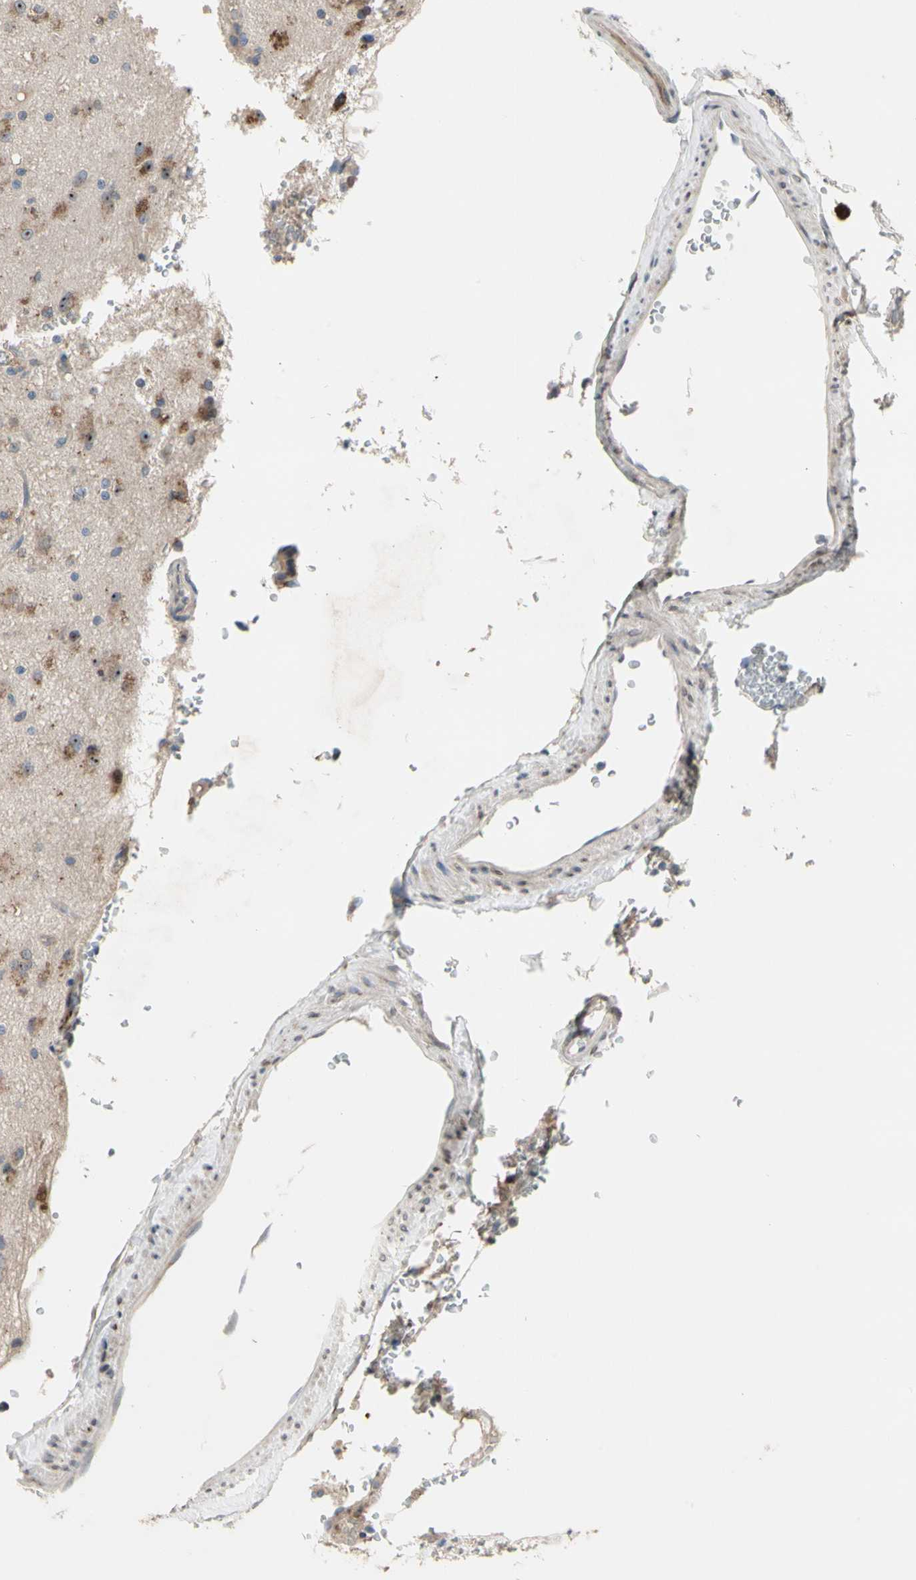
{"staining": {"intensity": "weak", "quantity": "25%-75%", "location": "cytoplasmic/membranous"}, "tissue": "glioma", "cell_type": "Tumor cells", "image_type": "cancer", "snomed": [{"axis": "morphology", "description": "Glioma, malignant, High grade"}, {"axis": "topography", "description": "Brain"}], "caption": "IHC of human malignant glioma (high-grade) shows low levels of weak cytoplasmic/membranous expression in approximately 25%-75% of tumor cells. The protein is stained brown, and the nuclei are stained in blue (DAB IHC with brightfield microscopy, high magnification).", "gene": "MMEL1", "patient": {"sex": "male", "age": 47}}